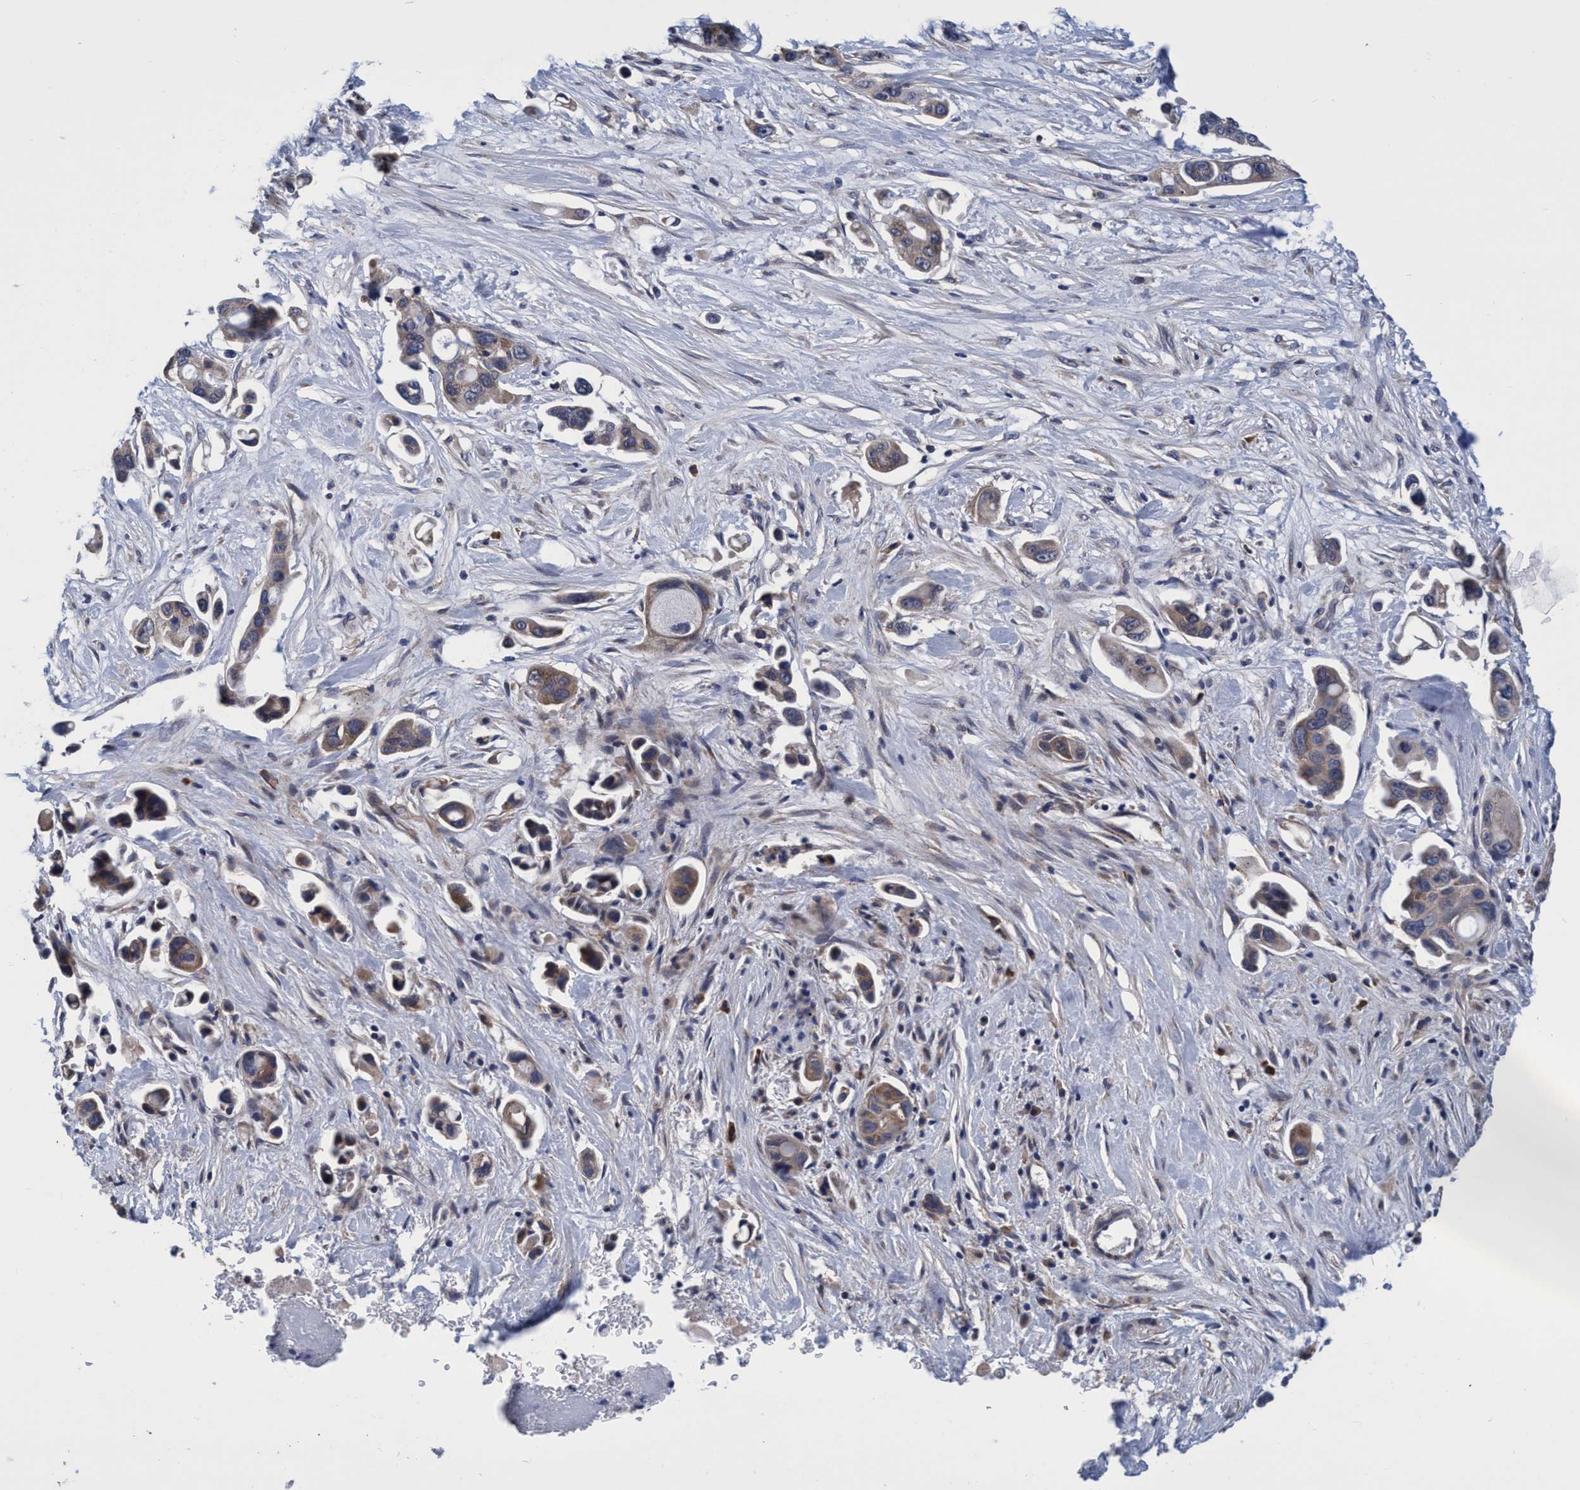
{"staining": {"intensity": "weak", "quantity": ">75%", "location": "cytoplasmic/membranous"}, "tissue": "pancreatic cancer", "cell_type": "Tumor cells", "image_type": "cancer", "snomed": [{"axis": "morphology", "description": "Adenocarcinoma, NOS"}, {"axis": "topography", "description": "Pancreas"}], "caption": "This is an image of immunohistochemistry staining of pancreatic cancer (adenocarcinoma), which shows weak expression in the cytoplasmic/membranous of tumor cells.", "gene": "CALCOCO2", "patient": {"sex": "male", "age": 53}}